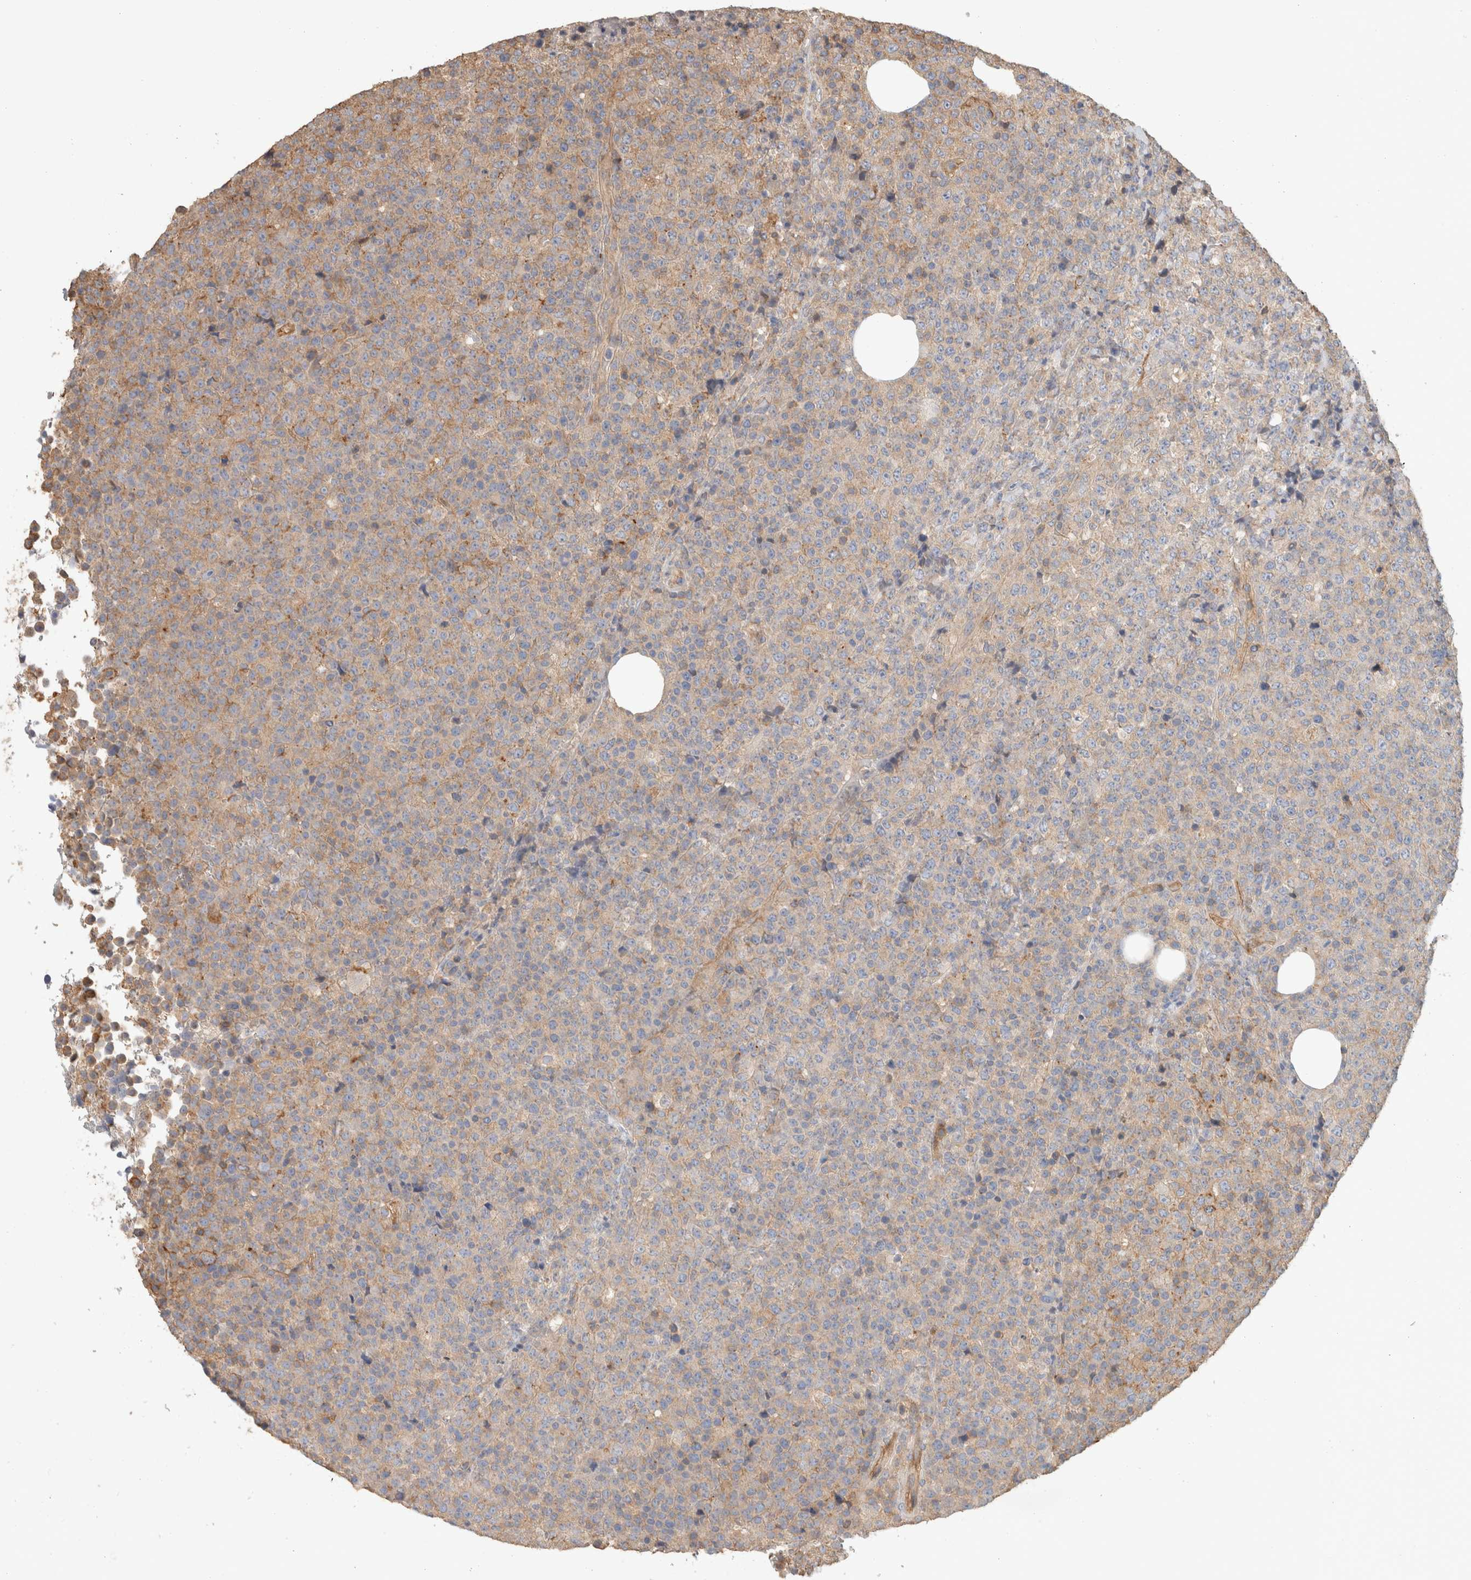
{"staining": {"intensity": "weak", "quantity": "25%-75%", "location": "cytoplasmic/membranous"}, "tissue": "lymphoma", "cell_type": "Tumor cells", "image_type": "cancer", "snomed": [{"axis": "morphology", "description": "Malignant lymphoma, non-Hodgkin's type, High grade"}, {"axis": "topography", "description": "Lymph node"}], "caption": "Immunohistochemical staining of lymphoma displays low levels of weak cytoplasmic/membranous staining in approximately 25%-75% of tumor cells.", "gene": "CFAP418", "patient": {"sex": "male", "age": 13}}